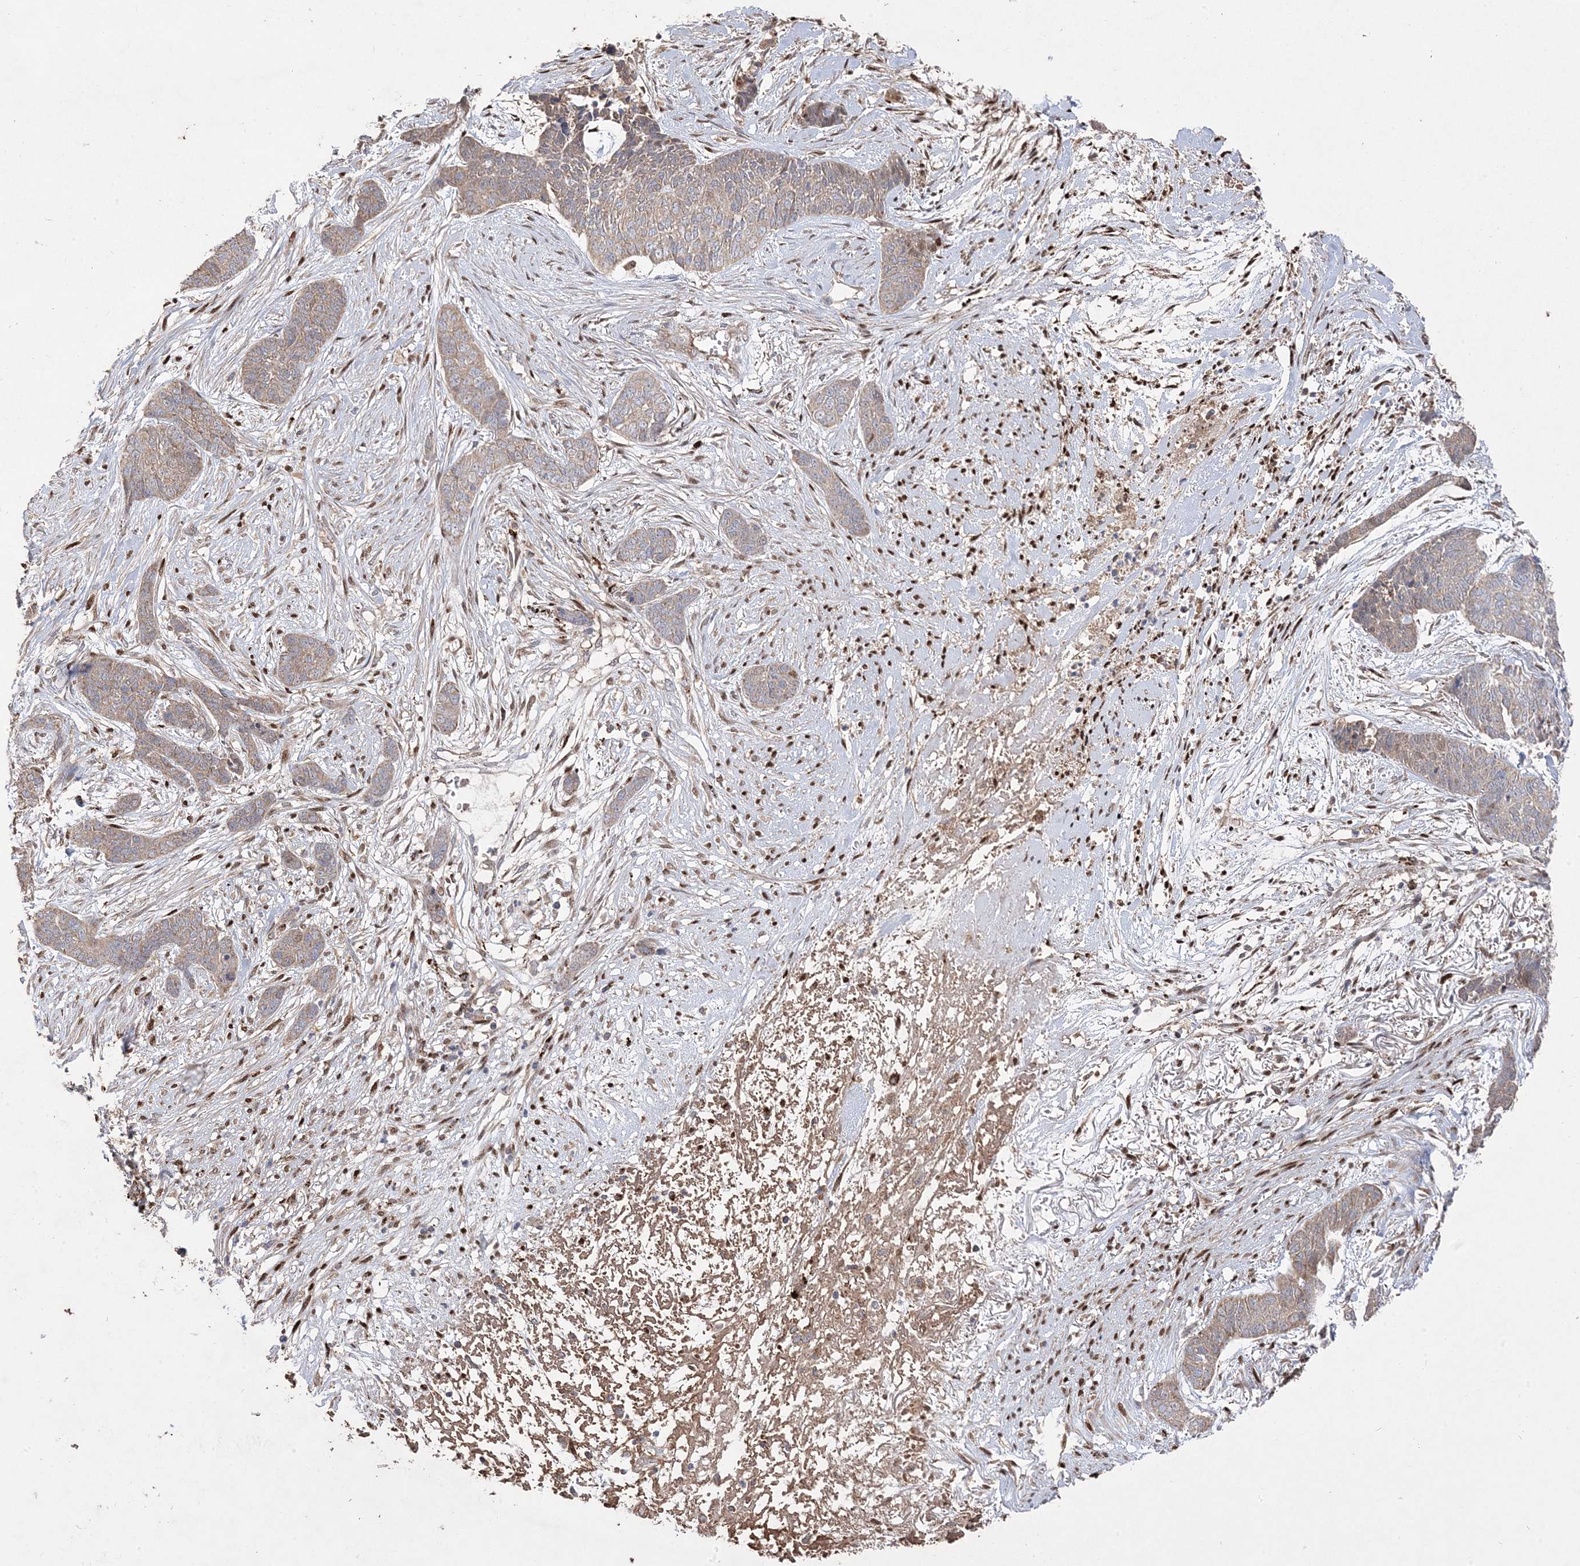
{"staining": {"intensity": "weak", "quantity": ">75%", "location": "cytoplasmic/membranous"}, "tissue": "skin cancer", "cell_type": "Tumor cells", "image_type": "cancer", "snomed": [{"axis": "morphology", "description": "Basal cell carcinoma"}, {"axis": "topography", "description": "Skin"}], "caption": "Approximately >75% of tumor cells in skin cancer exhibit weak cytoplasmic/membranous protein staining as visualized by brown immunohistochemical staining.", "gene": "PPOX", "patient": {"sex": "female", "age": 64}}